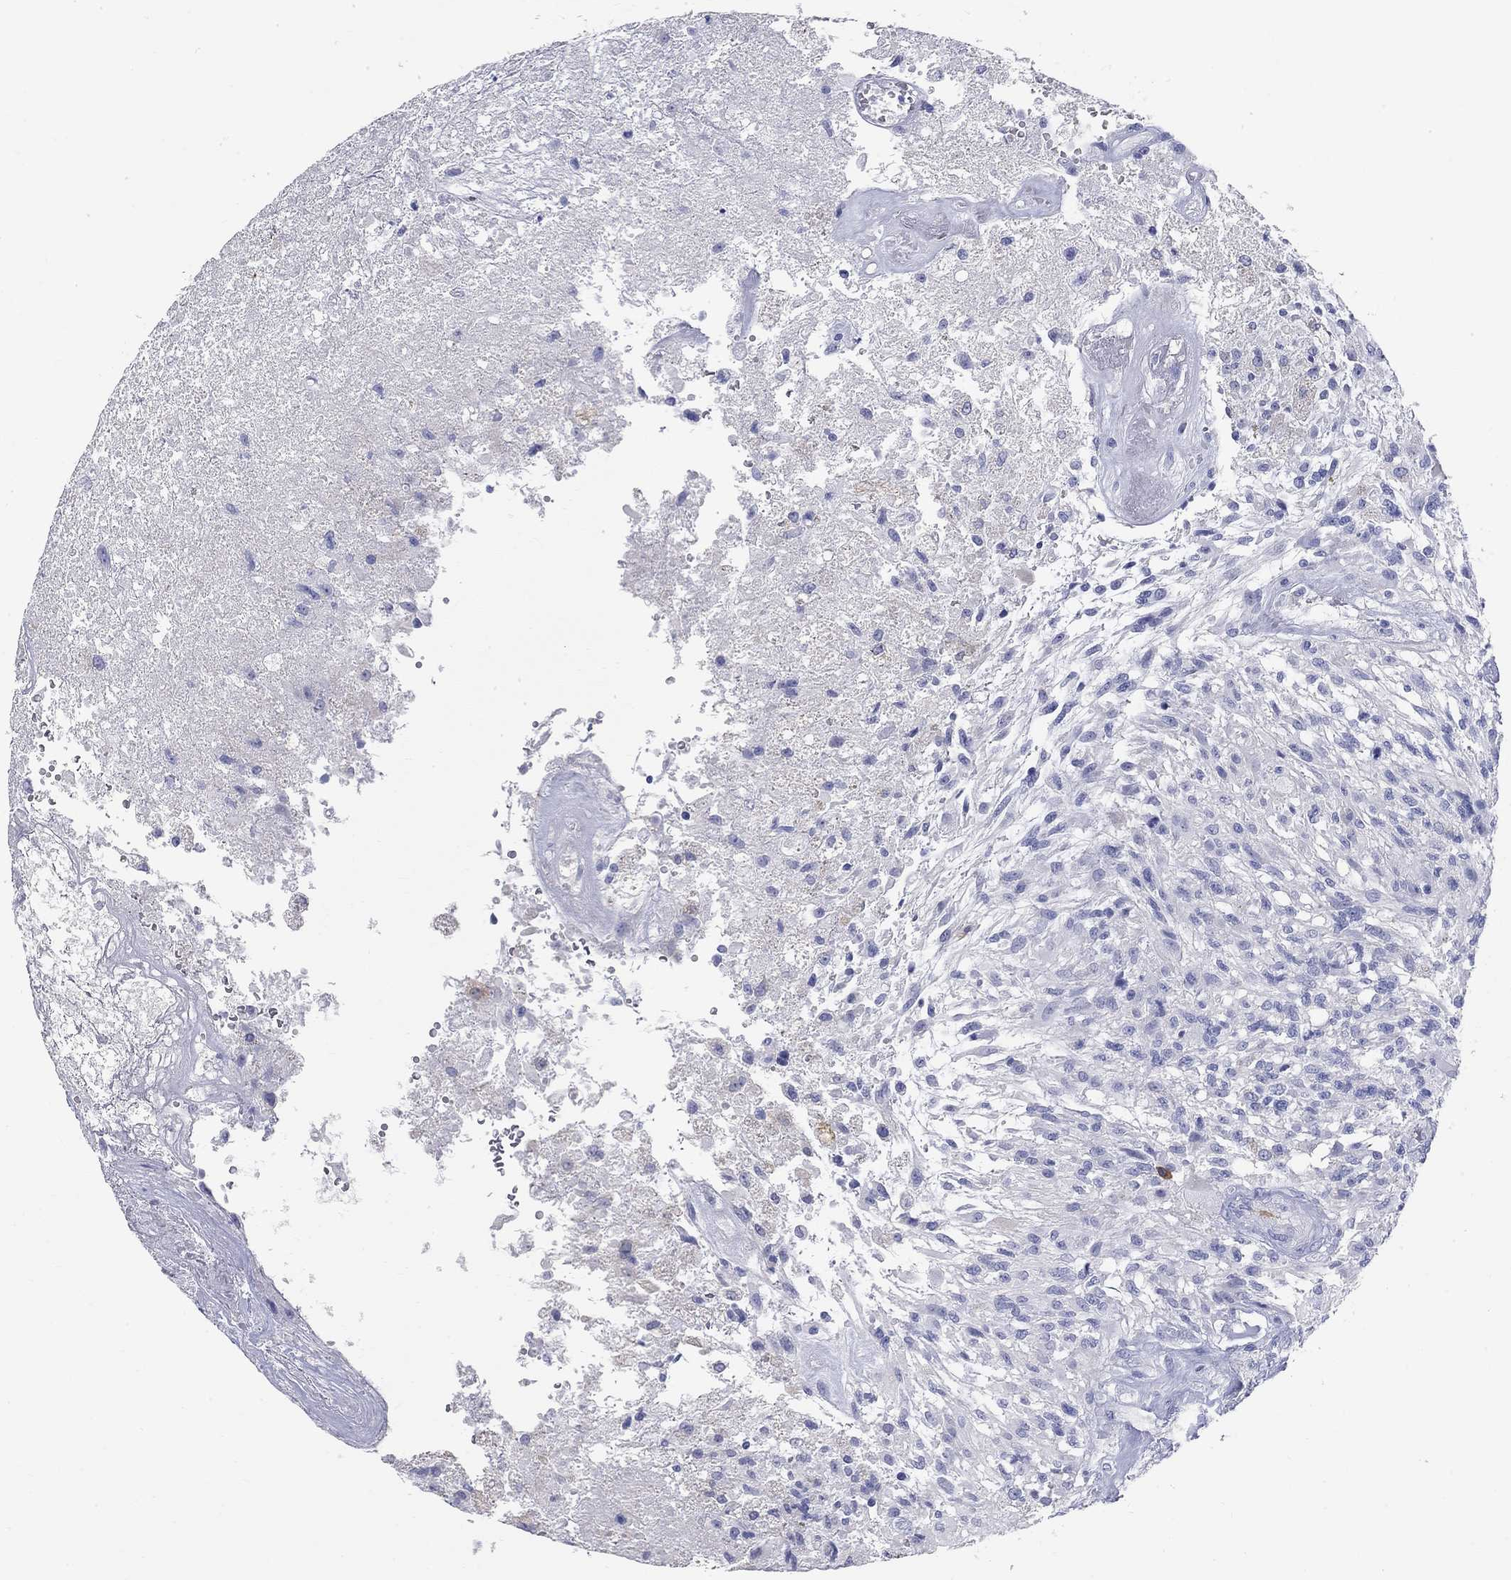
{"staining": {"intensity": "negative", "quantity": "none", "location": "none"}, "tissue": "glioma", "cell_type": "Tumor cells", "image_type": "cancer", "snomed": [{"axis": "morphology", "description": "Glioma, malignant, High grade"}, {"axis": "topography", "description": "Brain"}], "caption": "DAB (3,3'-diaminobenzidine) immunohistochemical staining of human glioma shows no significant expression in tumor cells. (Brightfield microscopy of DAB (3,3'-diaminobenzidine) IHC at high magnification).", "gene": "PHOX2B", "patient": {"sex": "male", "age": 56}}